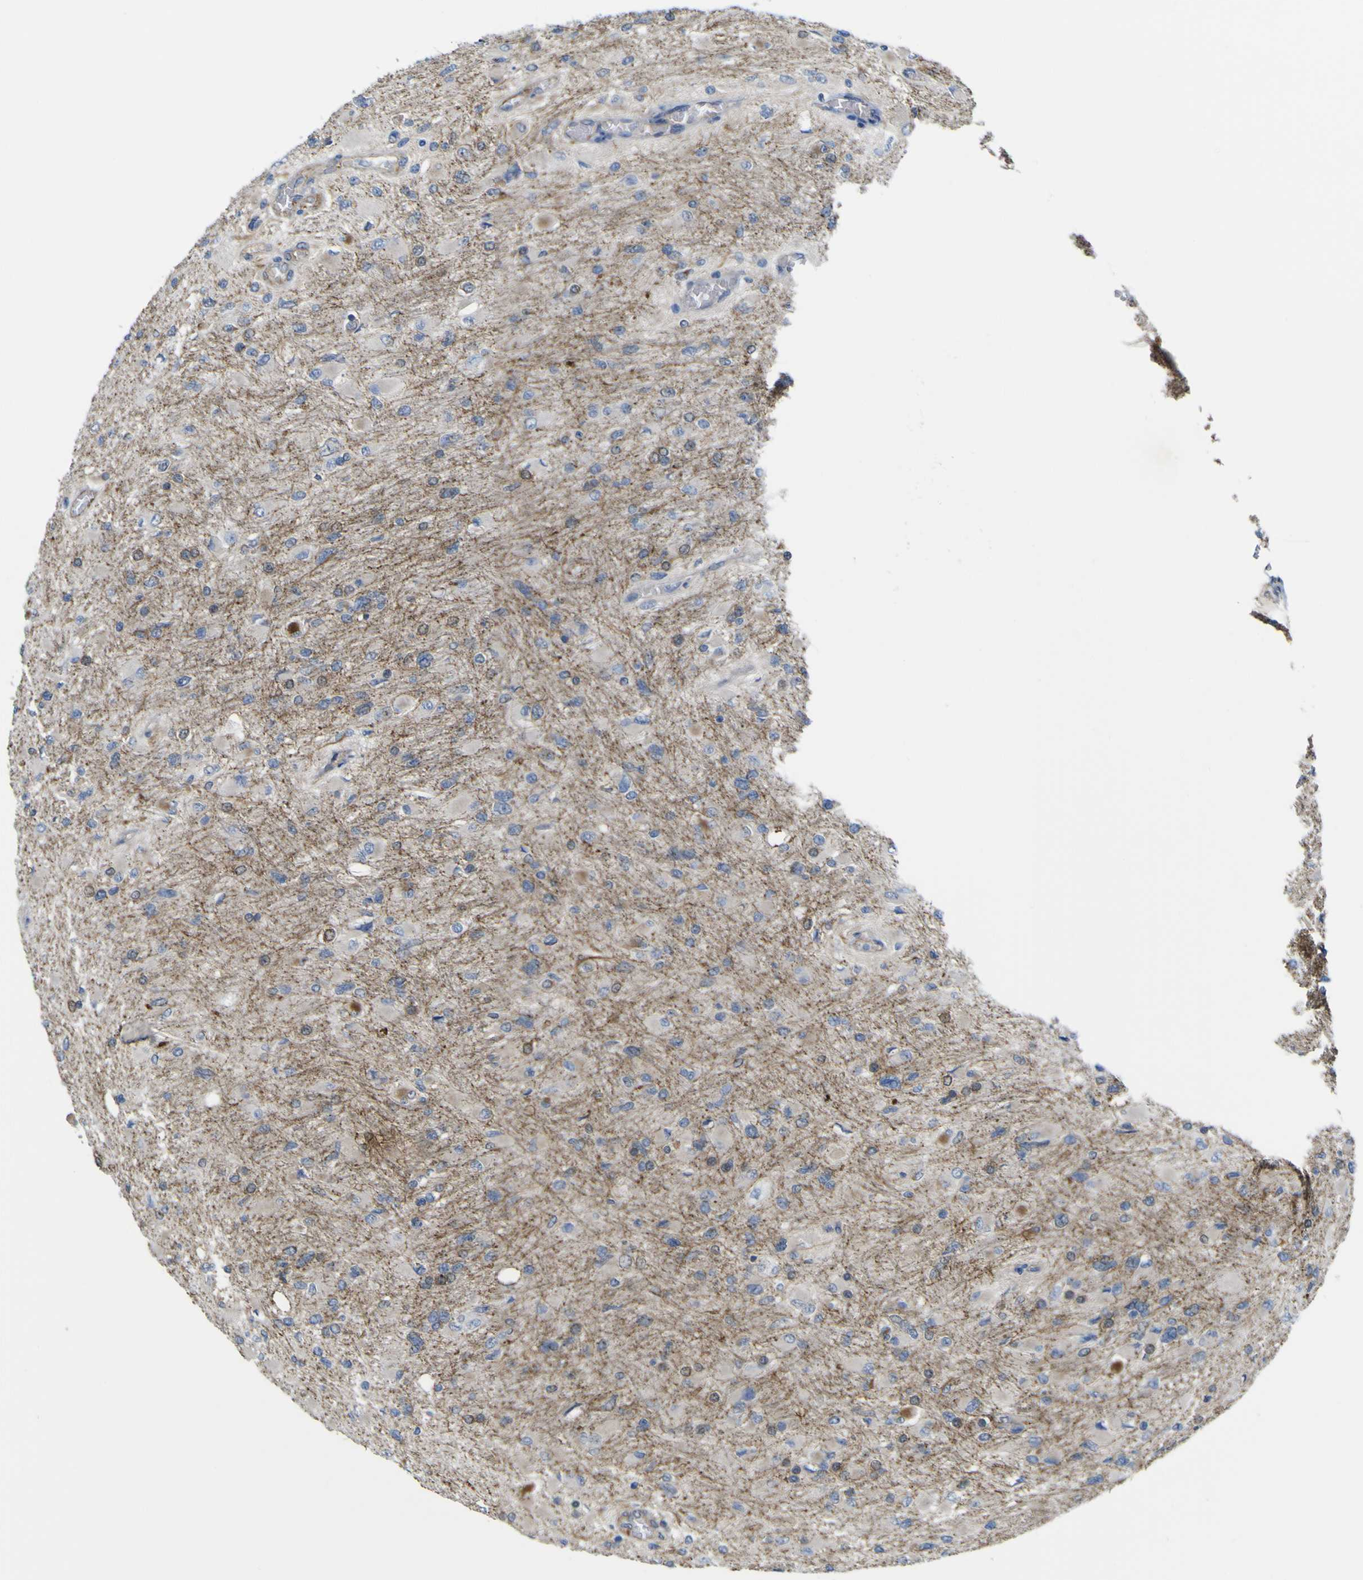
{"staining": {"intensity": "moderate", "quantity": "<25%", "location": "cytoplasmic/membranous,nuclear"}, "tissue": "glioma", "cell_type": "Tumor cells", "image_type": "cancer", "snomed": [{"axis": "morphology", "description": "Glioma, malignant, High grade"}, {"axis": "topography", "description": "Cerebral cortex"}], "caption": "The image displays immunohistochemical staining of malignant glioma (high-grade). There is moderate cytoplasmic/membranous and nuclear staining is present in about <25% of tumor cells. The staining is performed using DAB brown chromogen to label protein expression. The nuclei are counter-stained blue using hematoxylin.", "gene": "JPH1", "patient": {"sex": "female", "age": 36}}